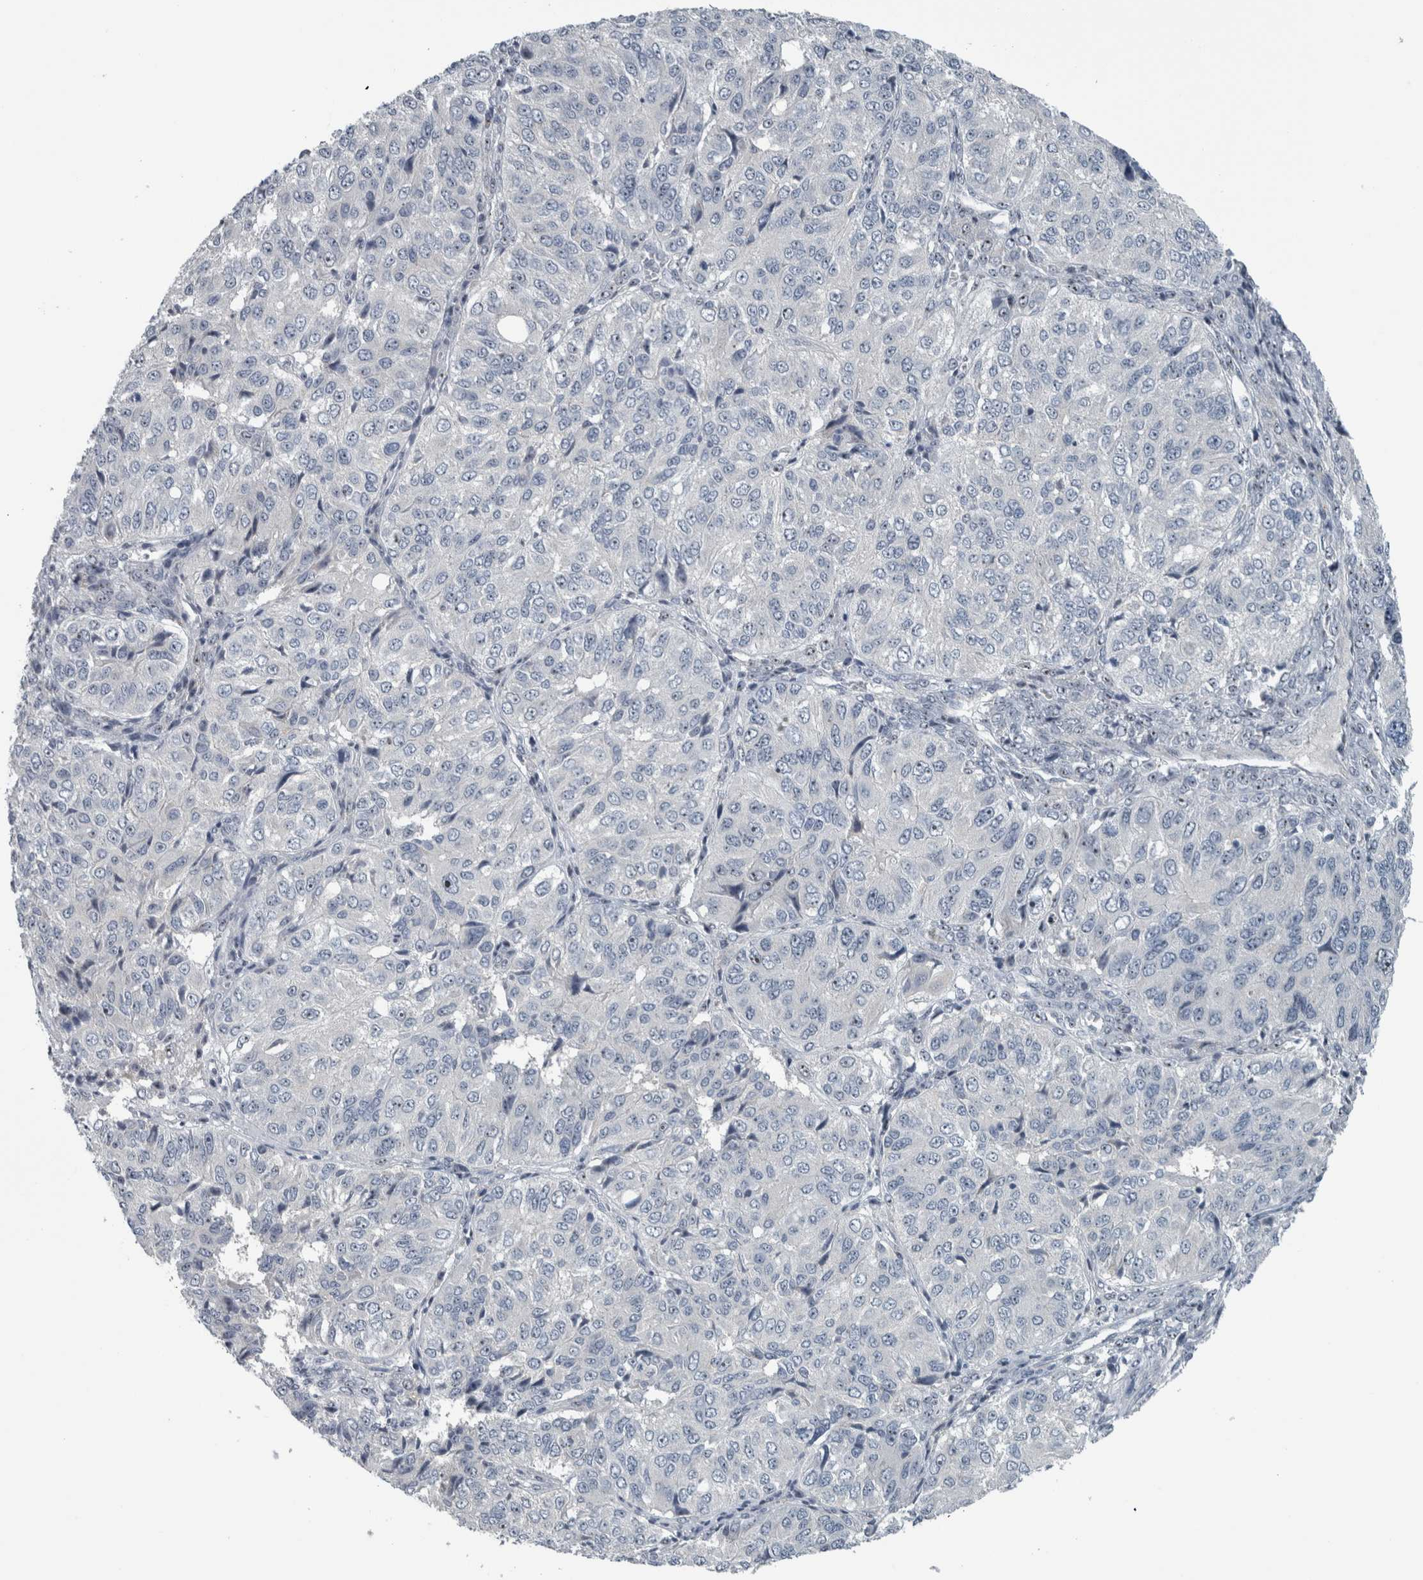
{"staining": {"intensity": "negative", "quantity": "none", "location": "none"}, "tissue": "ovarian cancer", "cell_type": "Tumor cells", "image_type": "cancer", "snomed": [{"axis": "morphology", "description": "Carcinoma, endometroid"}, {"axis": "topography", "description": "Ovary"}], "caption": "There is no significant staining in tumor cells of ovarian cancer.", "gene": "UTP6", "patient": {"sex": "female", "age": 51}}